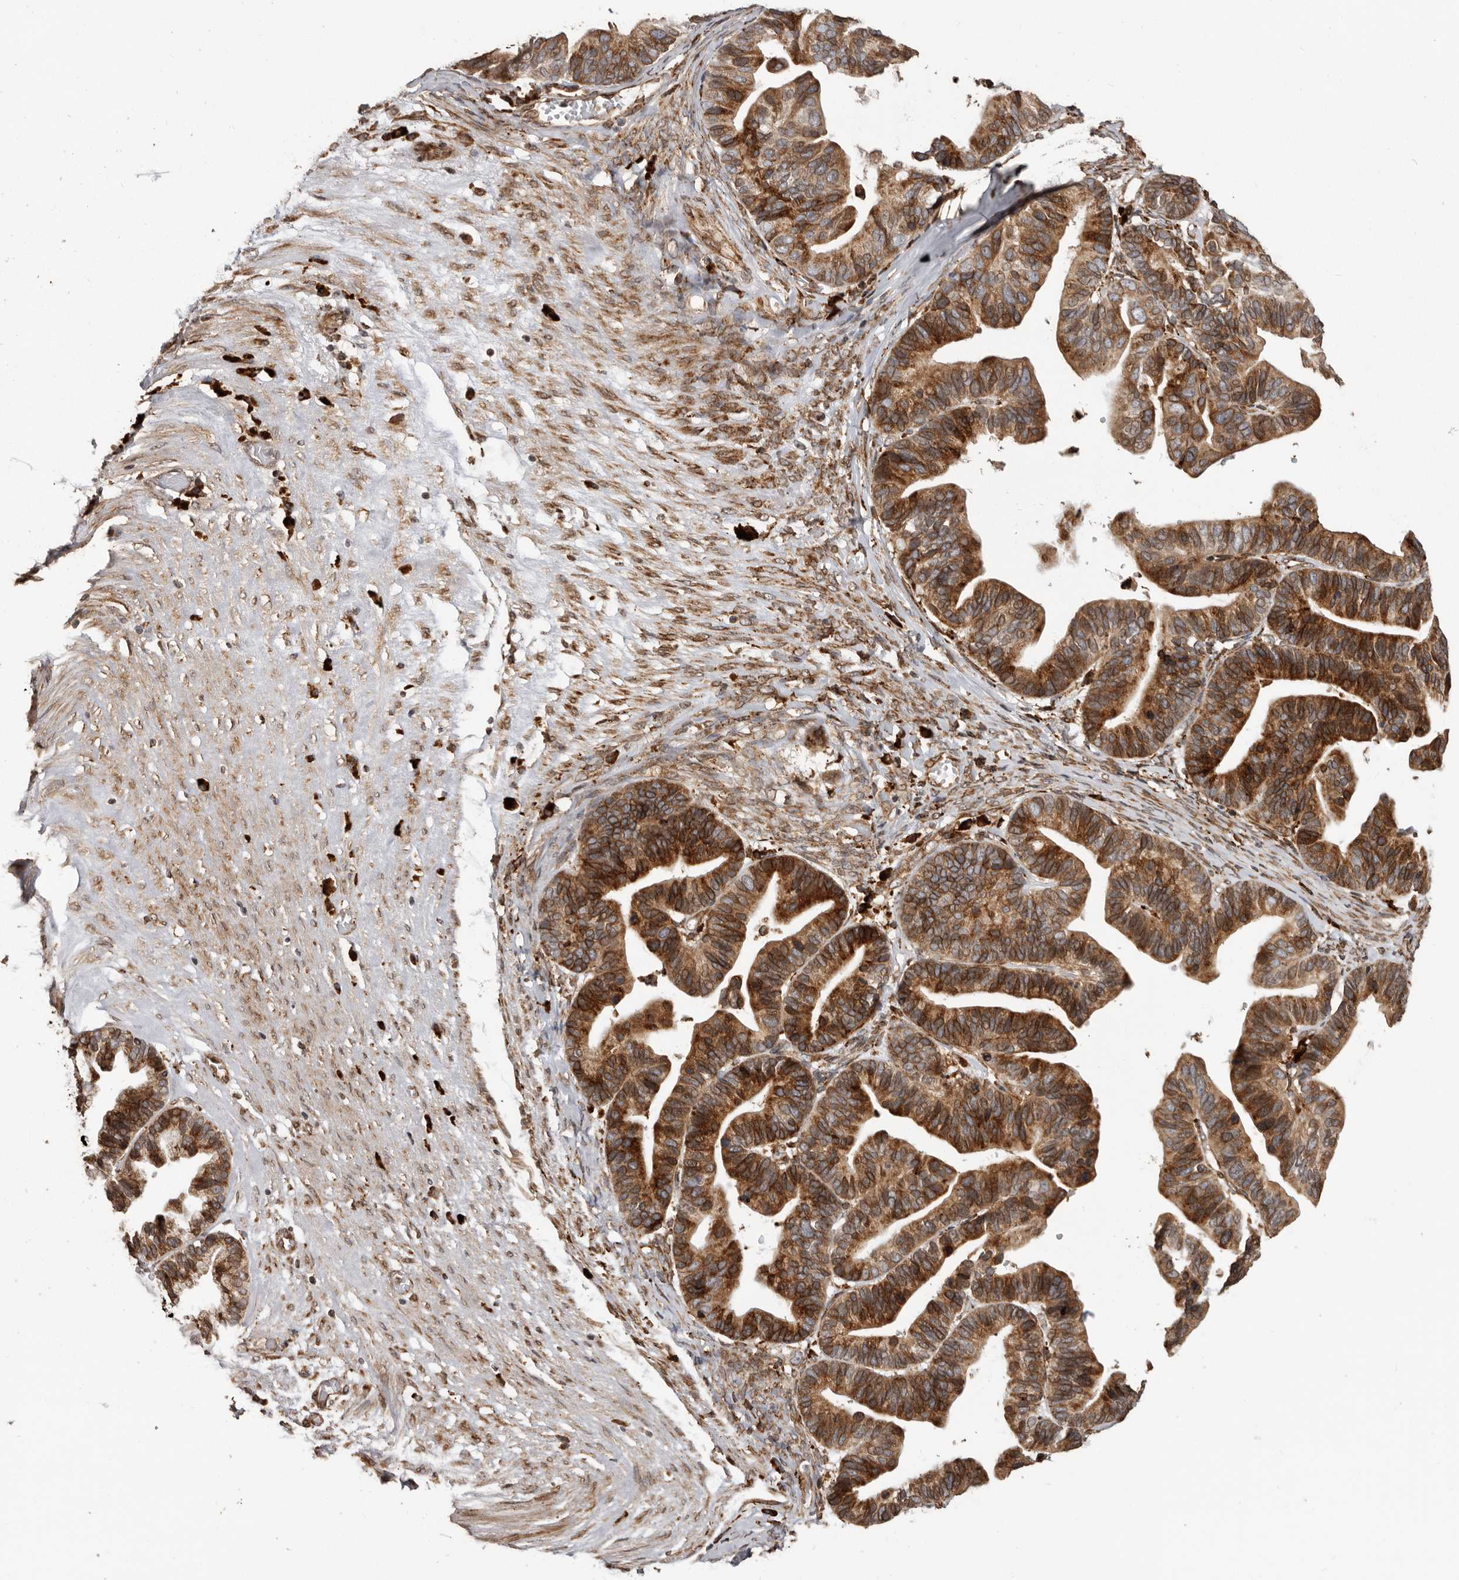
{"staining": {"intensity": "strong", "quantity": ">75%", "location": "cytoplasmic/membranous"}, "tissue": "ovarian cancer", "cell_type": "Tumor cells", "image_type": "cancer", "snomed": [{"axis": "morphology", "description": "Cystadenocarcinoma, serous, NOS"}, {"axis": "topography", "description": "Ovary"}], "caption": "A high amount of strong cytoplasmic/membranous expression is identified in about >75% of tumor cells in serous cystadenocarcinoma (ovarian) tissue.", "gene": "NUP43", "patient": {"sex": "female", "age": 56}}